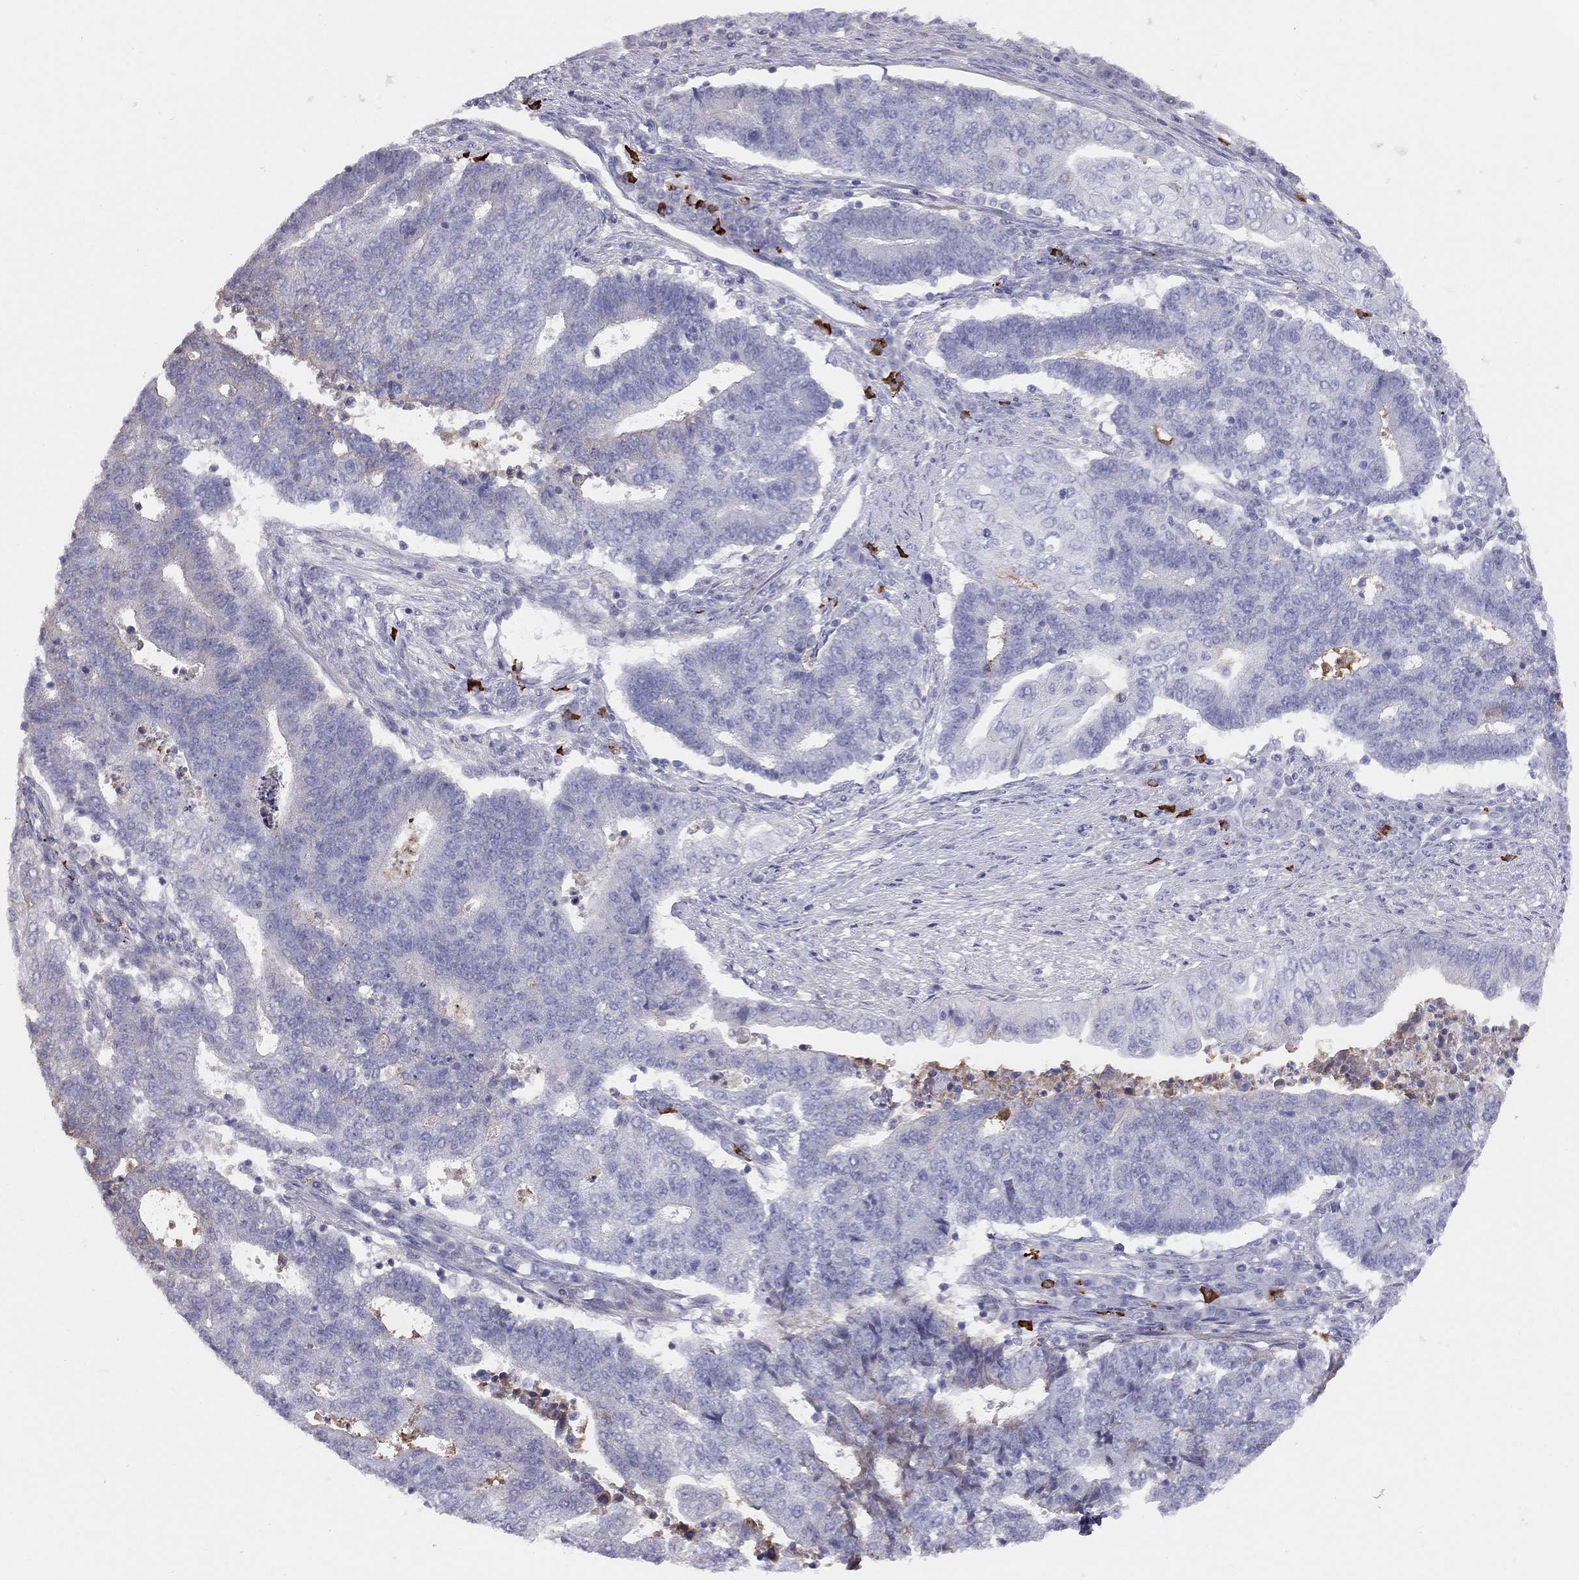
{"staining": {"intensity": "negative", "quantity": "none", "location": "none"}, "tissue": "endometrial cancer", "cell_type": "Tumor cells", "image_type": "cancer", "snomed": [{"axis": "morphology", "description": "Adenocarcinoma, NOS"}, {"axis": "topography", "description": "Uterus"}, {"axis": "topography", "description": "Endometrium"}], "caption": "A photomicrograph of human endometrial cancer is negative for staining in tumor cells.", "gene": "KLRG1", "patient": {"sex": "female", "age": 54}}